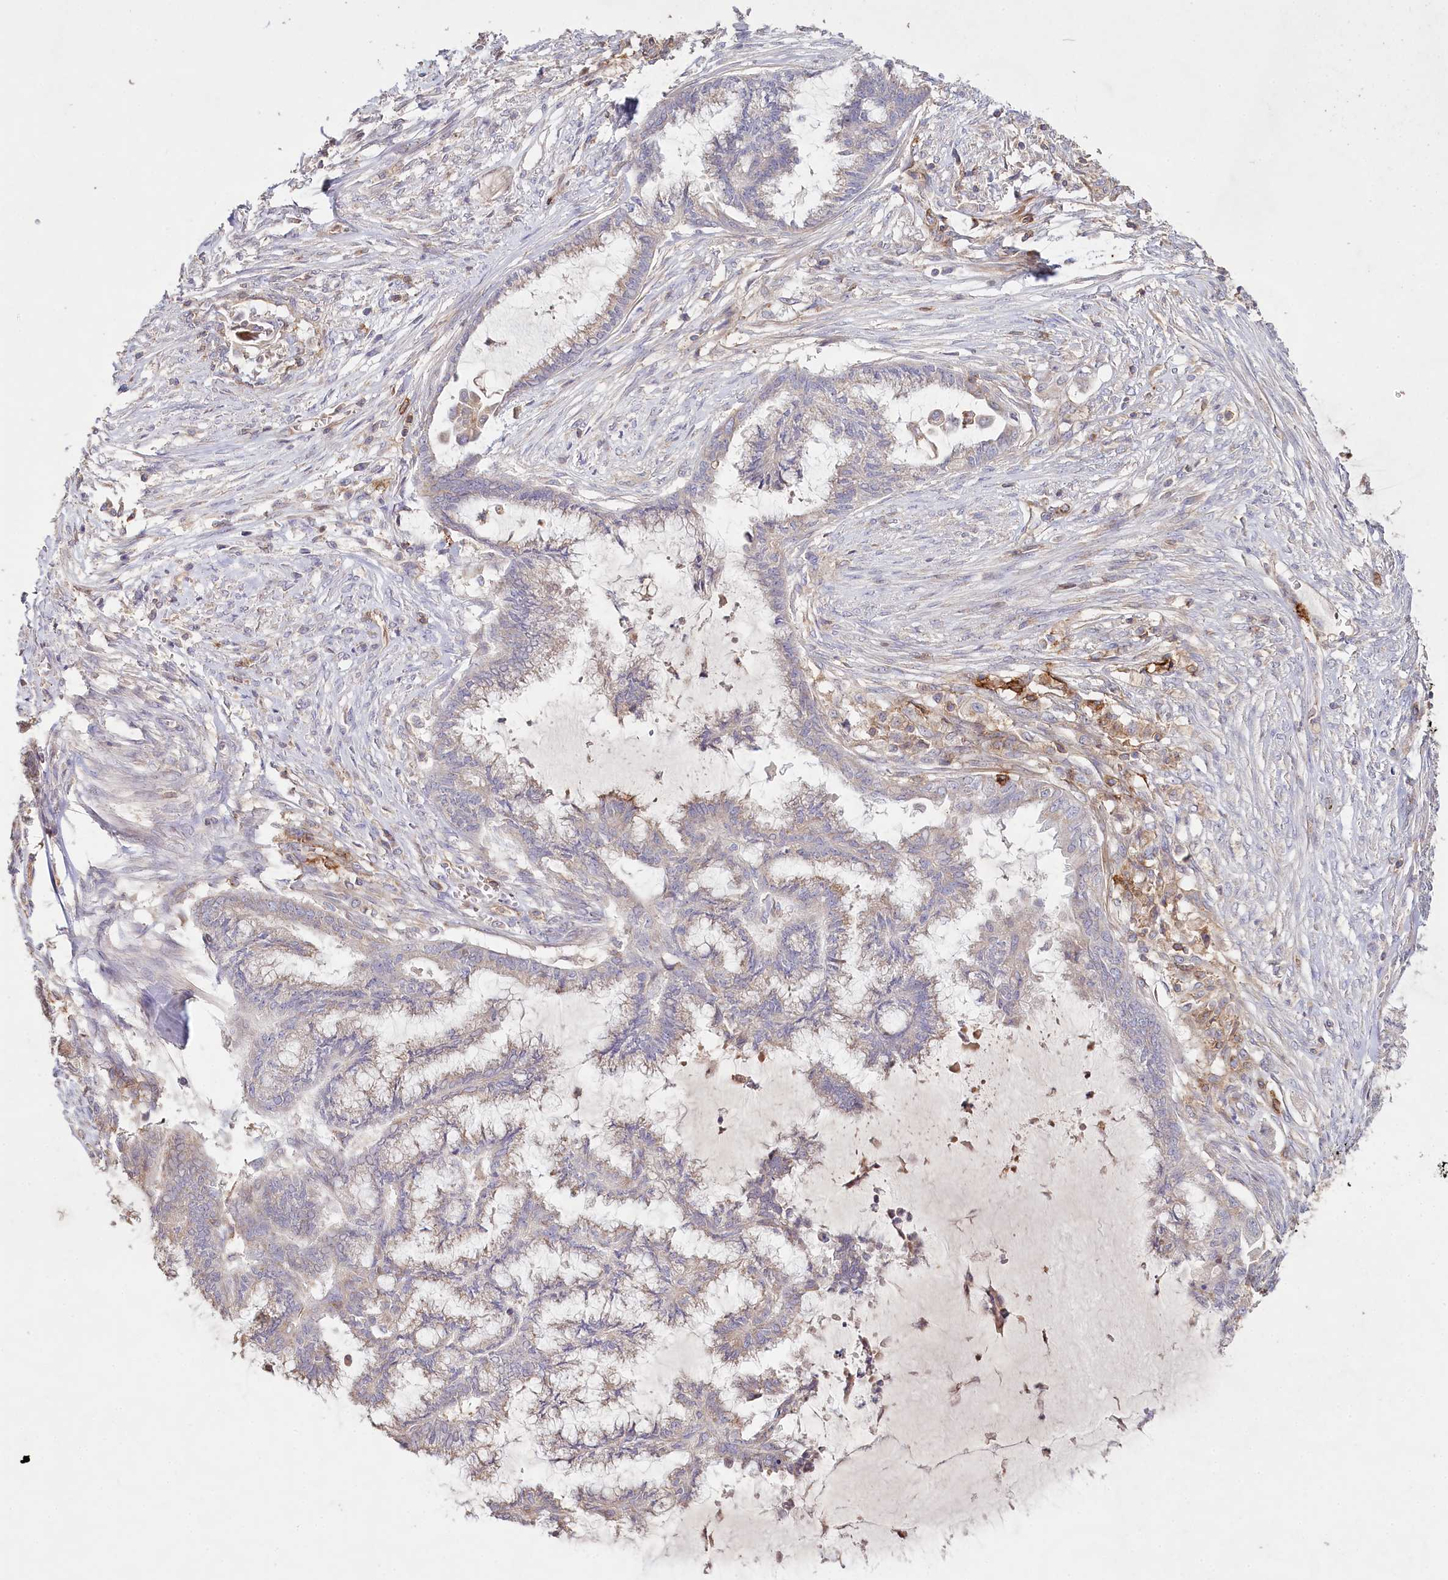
{"staining": {"intensity": "weak", "quantity": "<25%", "location": "cytoplasmic/membranous"}, "tissue": "endometrial cancer", "cell_type": "Tumor cells", "image_type": "cancer", "snomed": [{"axis": "morphology", "description": "Adenocarcinoma, NOS"}, {"axis": "topography", "description": "Endometrium"}], "caption": "DAB immunohistochemical staining of endometrial cancer (adenocarcinoma) demonstrates no significant expression in tumor cells.", "gene": "RBP5", "patient": {"sex": "female", "age": 86}}